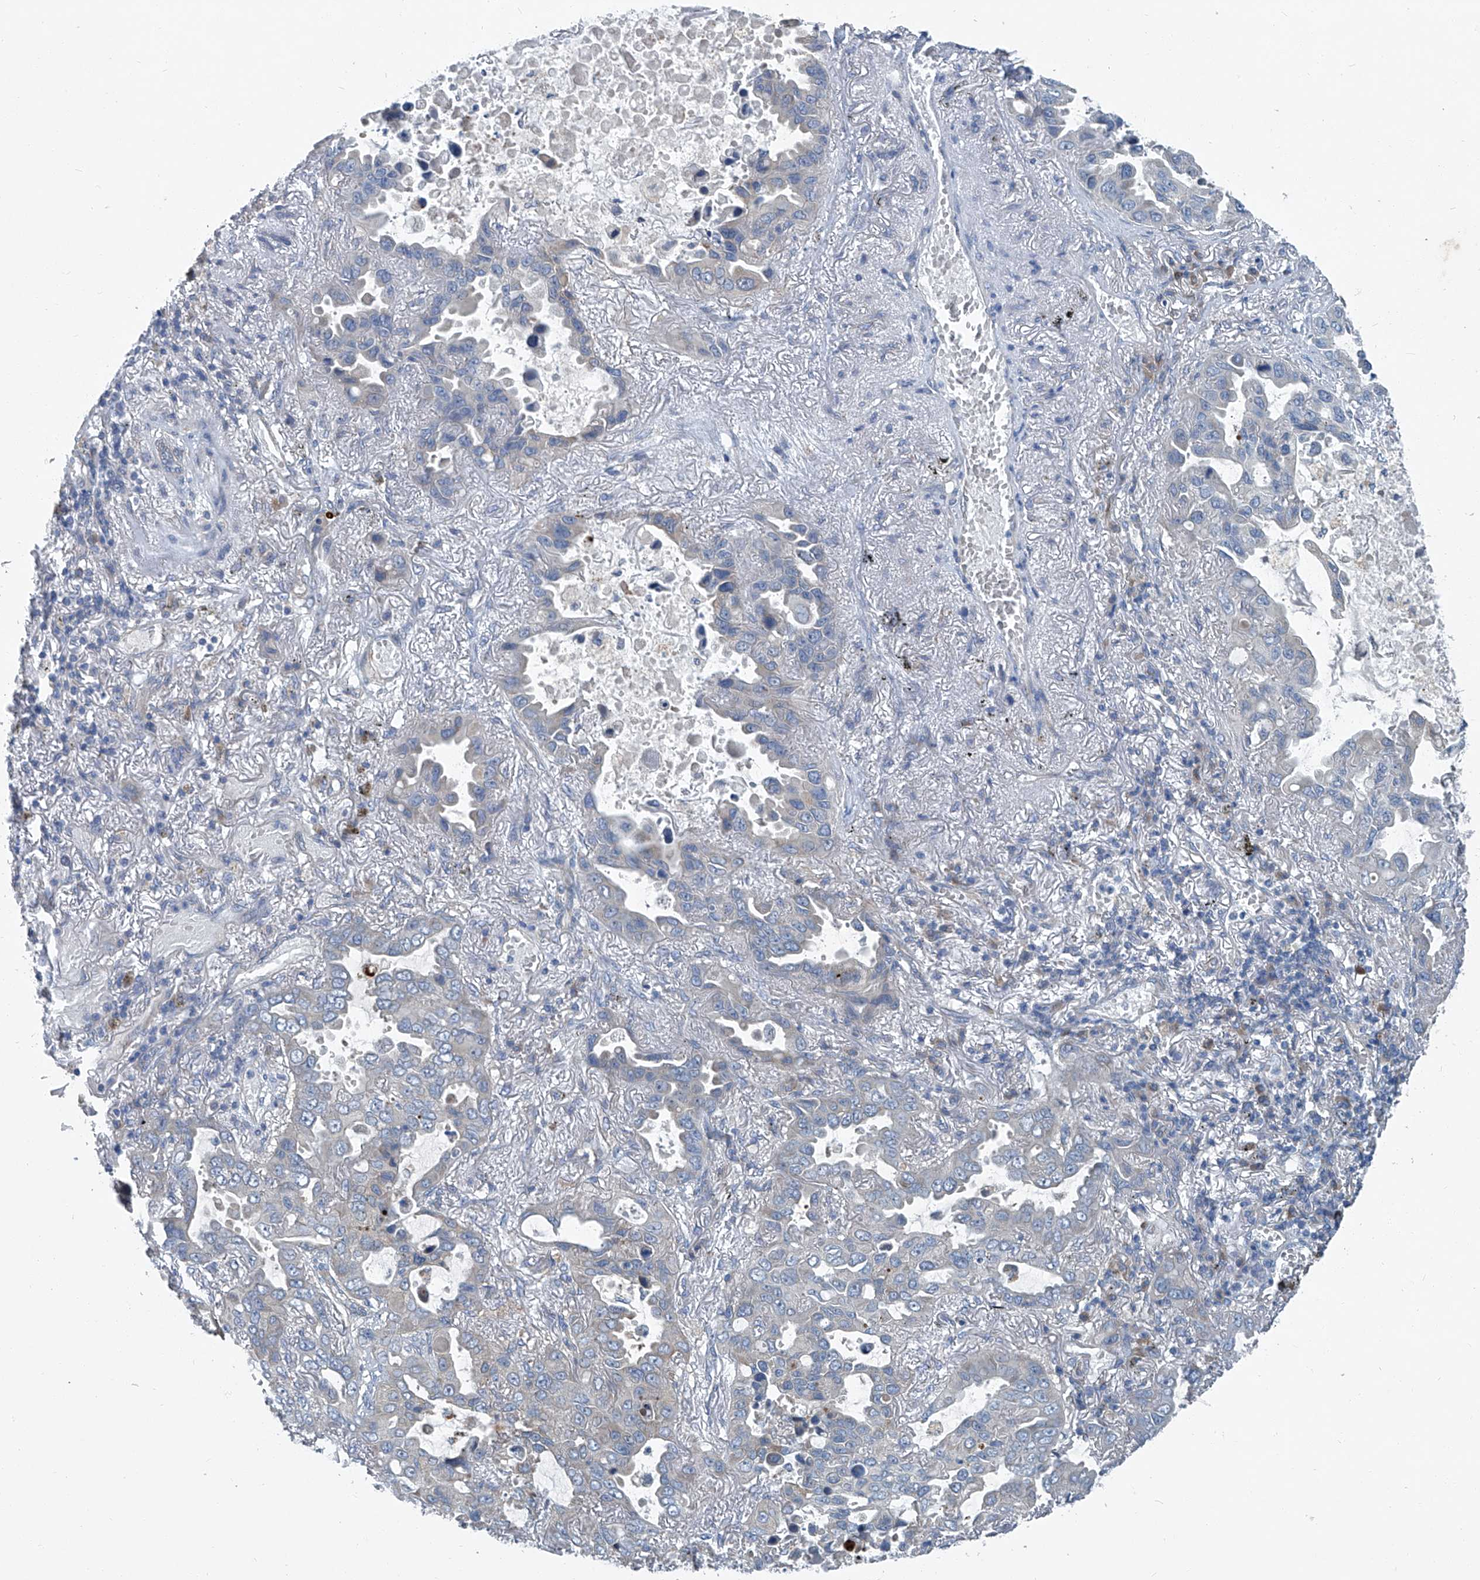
{"staining": {"intensity": "negative", "quantity": "none", "location": "none"}, "tissue": "lung cancer", "cell_type": "Tumor cells", "image_type": "cancer", "snomed": [{"axis": "morphology", "description": "Adenocarcinoma, NOS"}, {"axis": "topography", "description": "Lung"}], "caption": "Photomicrograph shows no significant protein expression in tumor cells of lung cancer (adenocarcinoma).", "gene": "SLC26A11", "patient": {"sex": "male", "age": 64}}